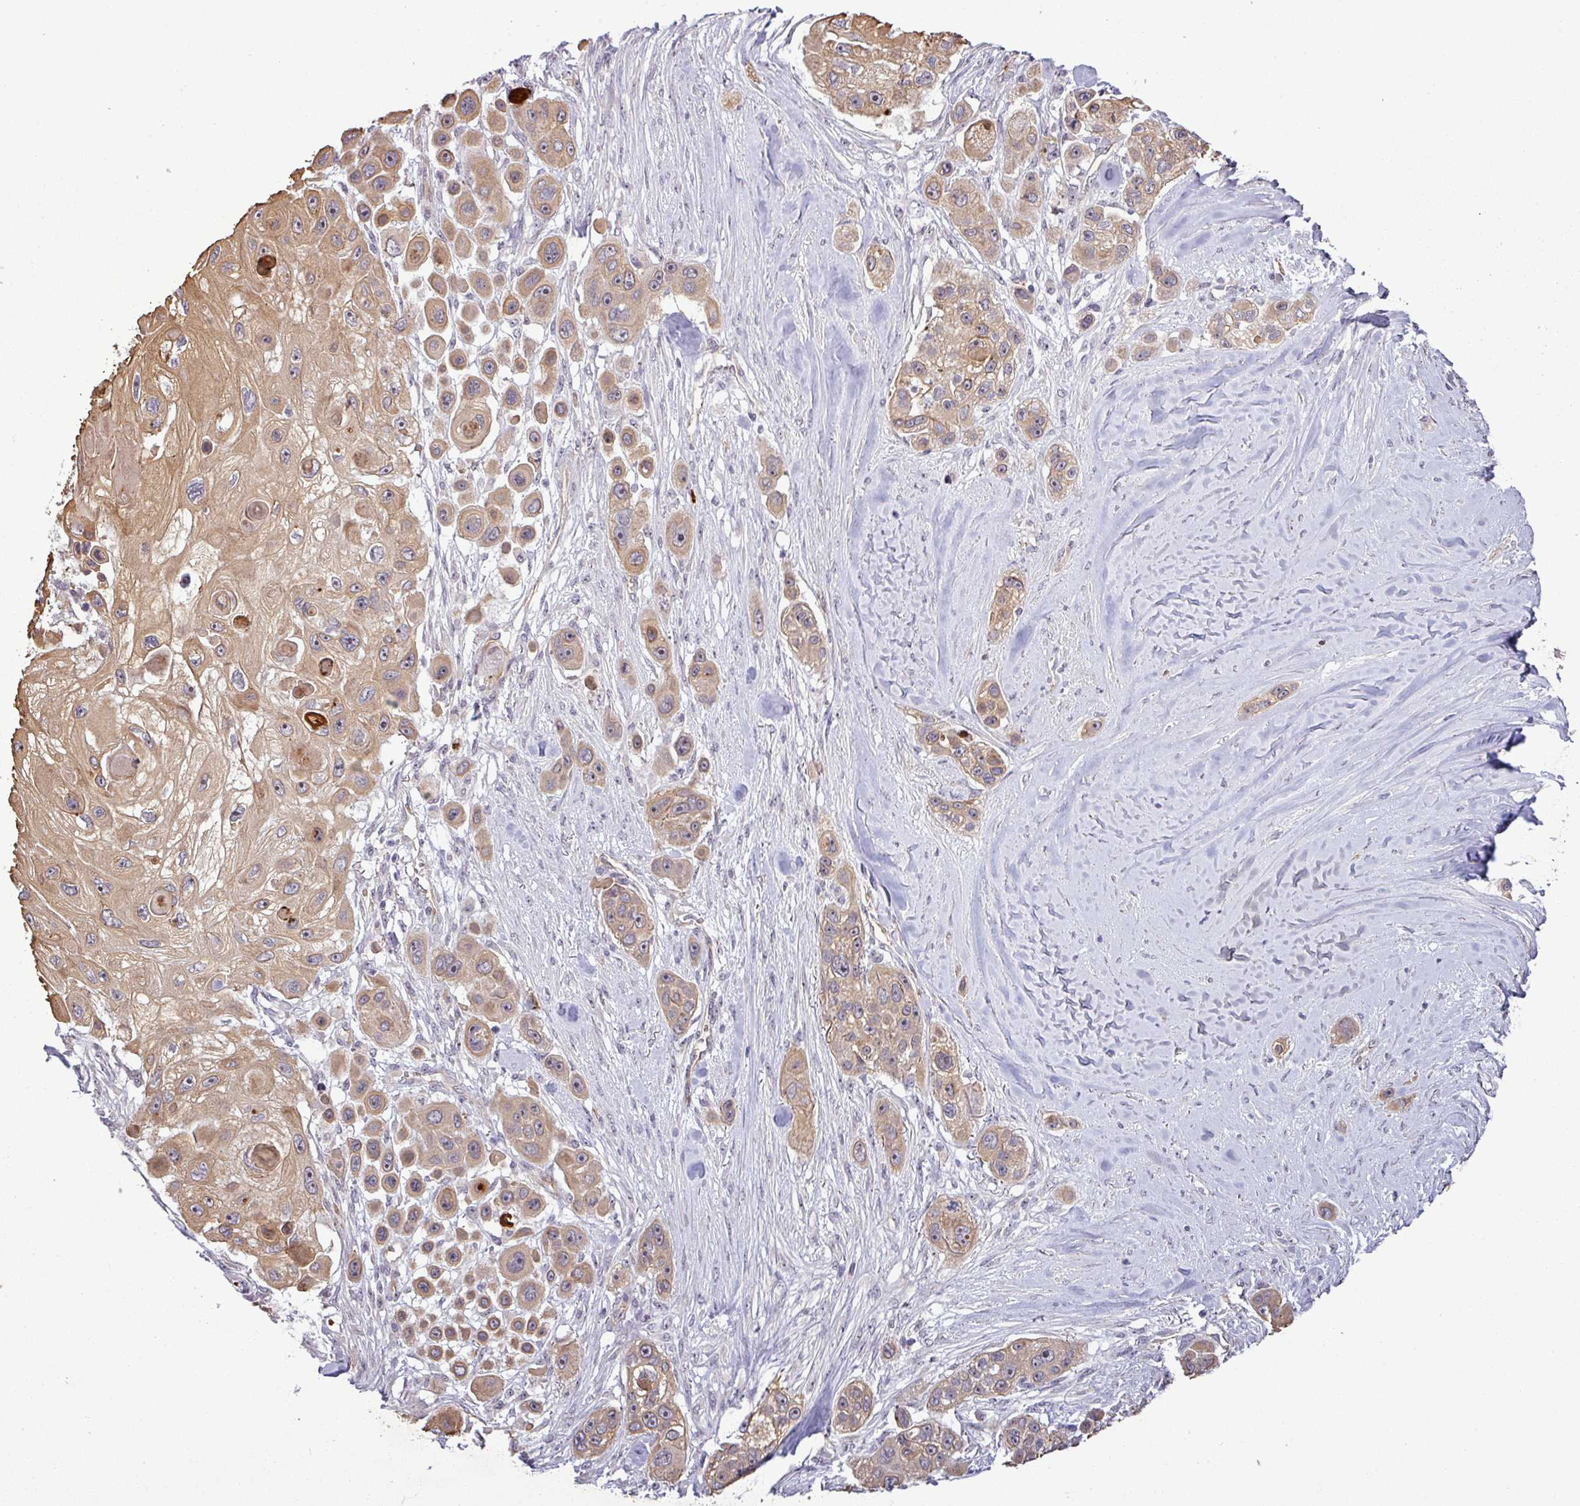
{"staining": {"intensity": "moderate", "quantity": ">75%", "location": "cytoplasmic/membranous,nuclear"}, "tissue": "skin cancer", "cell_type": "Tumor cells", "image_type": "cancer", "snomed": [{"axis": "morphology", "description": "Squamous cell carcinoma, NOS"}, {"axis": "topography", "description": "Skin"}], "caption": "Brown immunohistochemical staining in human skin squamous cell carcinoma shows moderate cytoplasmic/membranous and nuclear staining in approximately >75% of tumor cells. (DAB IHC, brown staining for protein, blue staining for nuclei).", "gene": "PCDH1", "patient": {"sex": "male", "age": 67}}